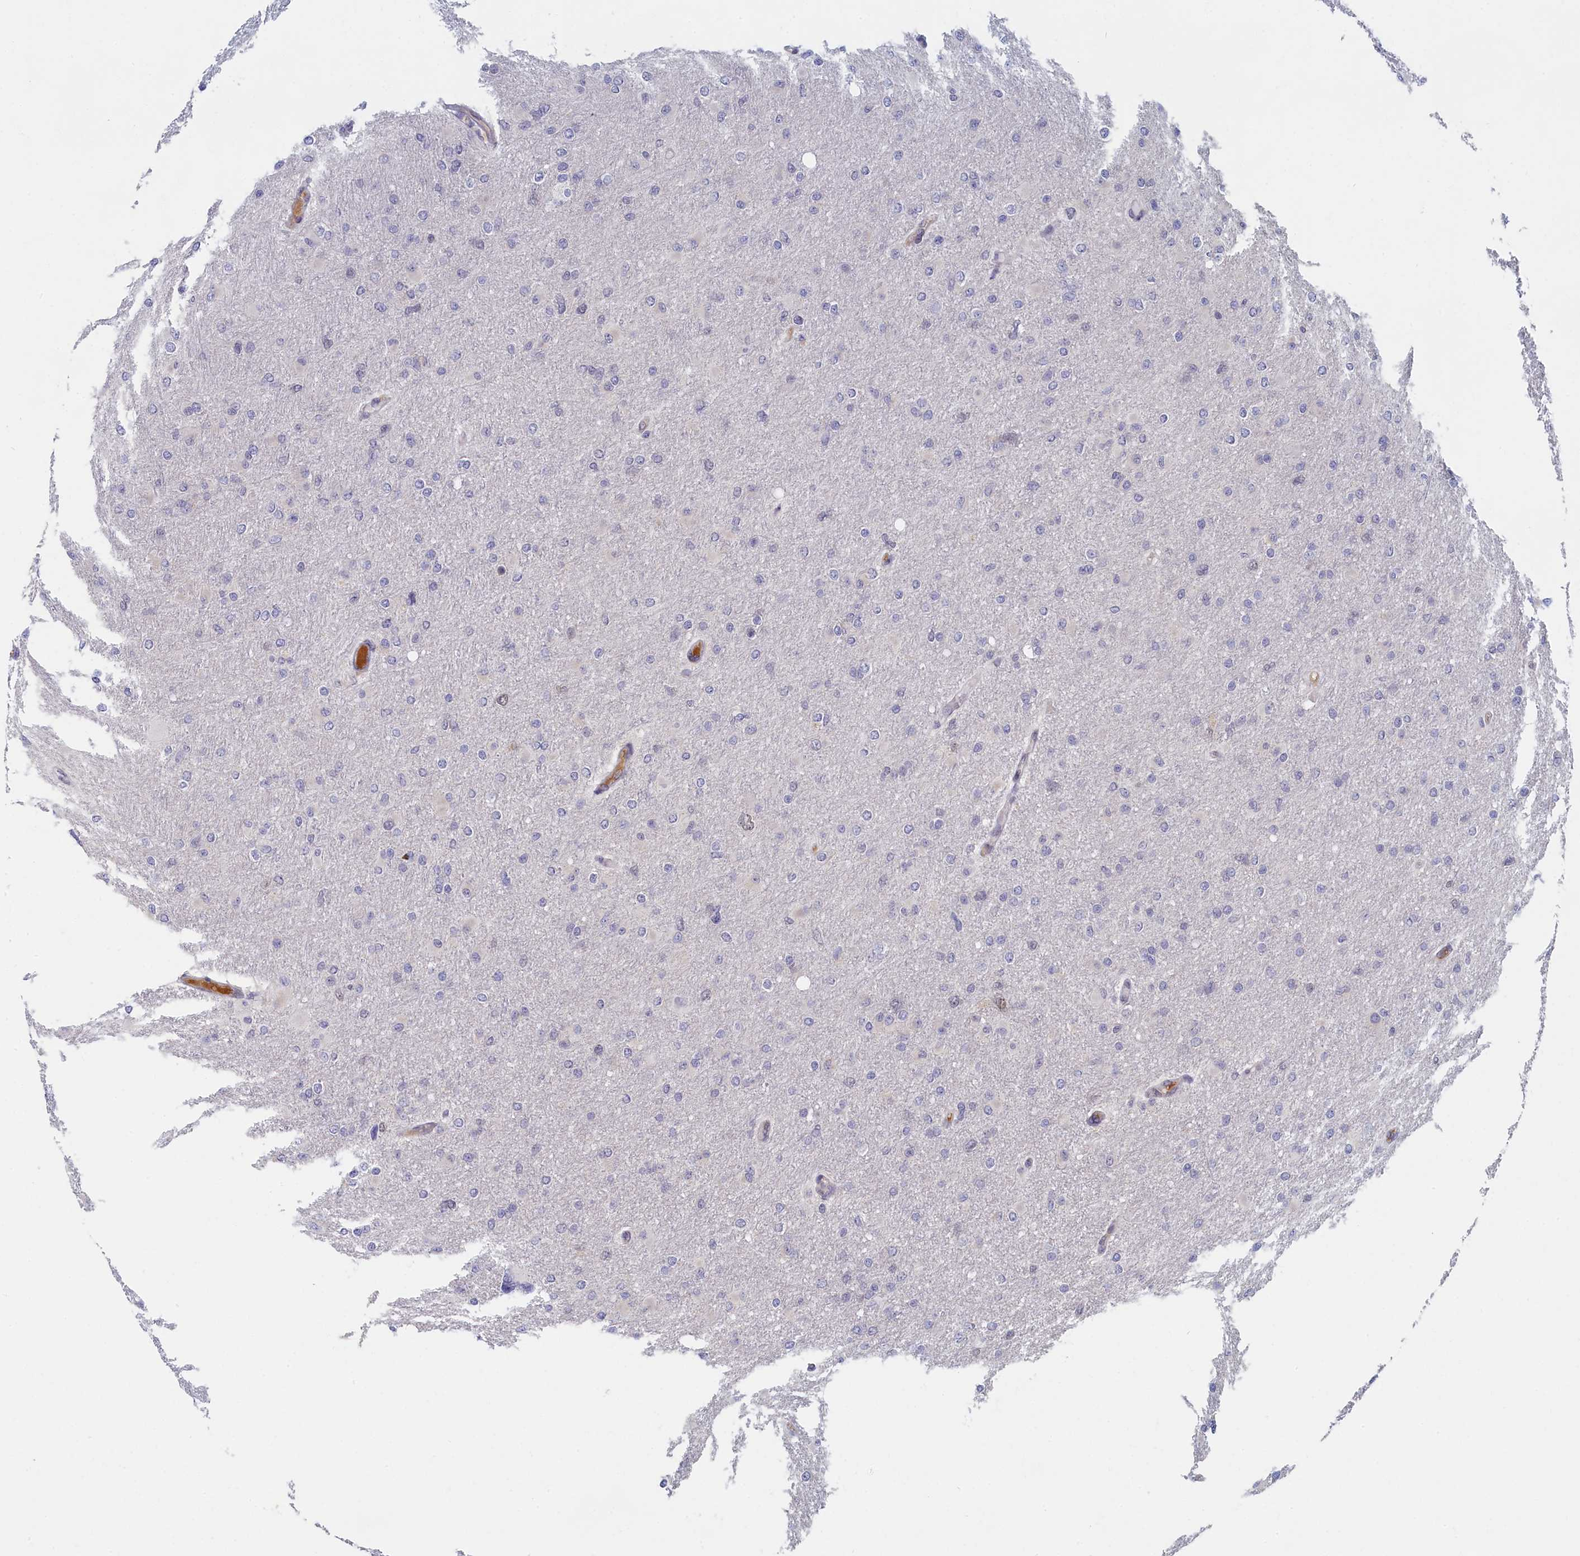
{"staining": {"intensity": "negative", "quantity": "none", "location": "none"}, "tissue": "glioma", "cell_type": "Tumor cells", "image_type": "cancer", "snomed": [{"axis": "morphology", "description": "Glioma, malignant, High grade"}, {"axis": "topography", "description": "Cerebral cortex"}], "caption": "There is no significant expression in tumor cells of high-grade glioma (malignant).", "gene": "DNAJC17", "patient": {"sex": "female", "age": 36}}